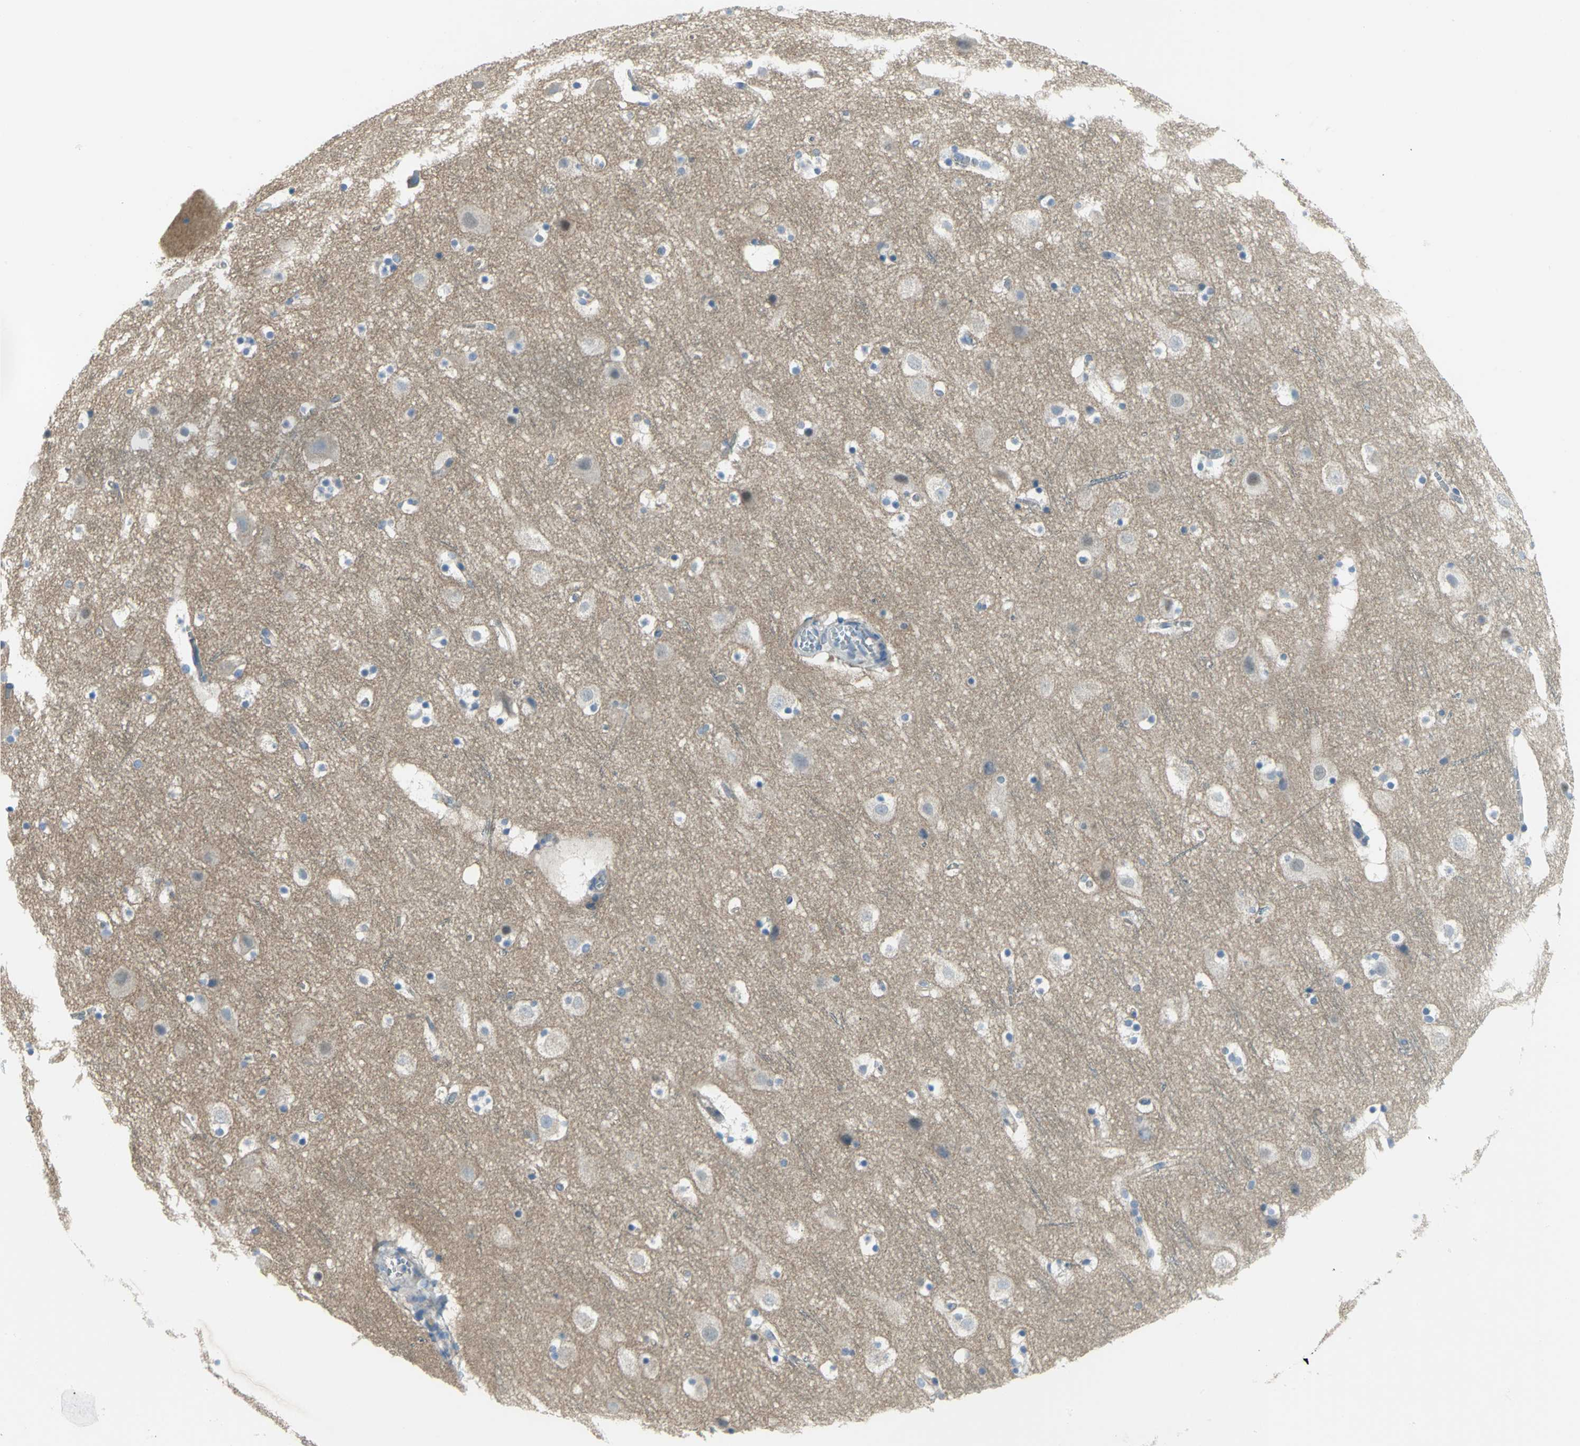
{"staining": {"intensity": "negative", "quantity": "none", "location": "none"}, "tissue": "cerebral cortex", "cell_type": "Endothelial cells", "image_type": "normal", "snomed": [{"axis": "morphology", "description": "Normal tissue, NOS"}, {"axis": "topography", "description": "Cerebral cortex"}], "caption": "This is an immunohistochemistry image of unremarkable cerebral cortex. There is no positivity in endothelial cells.", "gene": "HTR1F", "patient": {"sex": "male", "age": 45}}